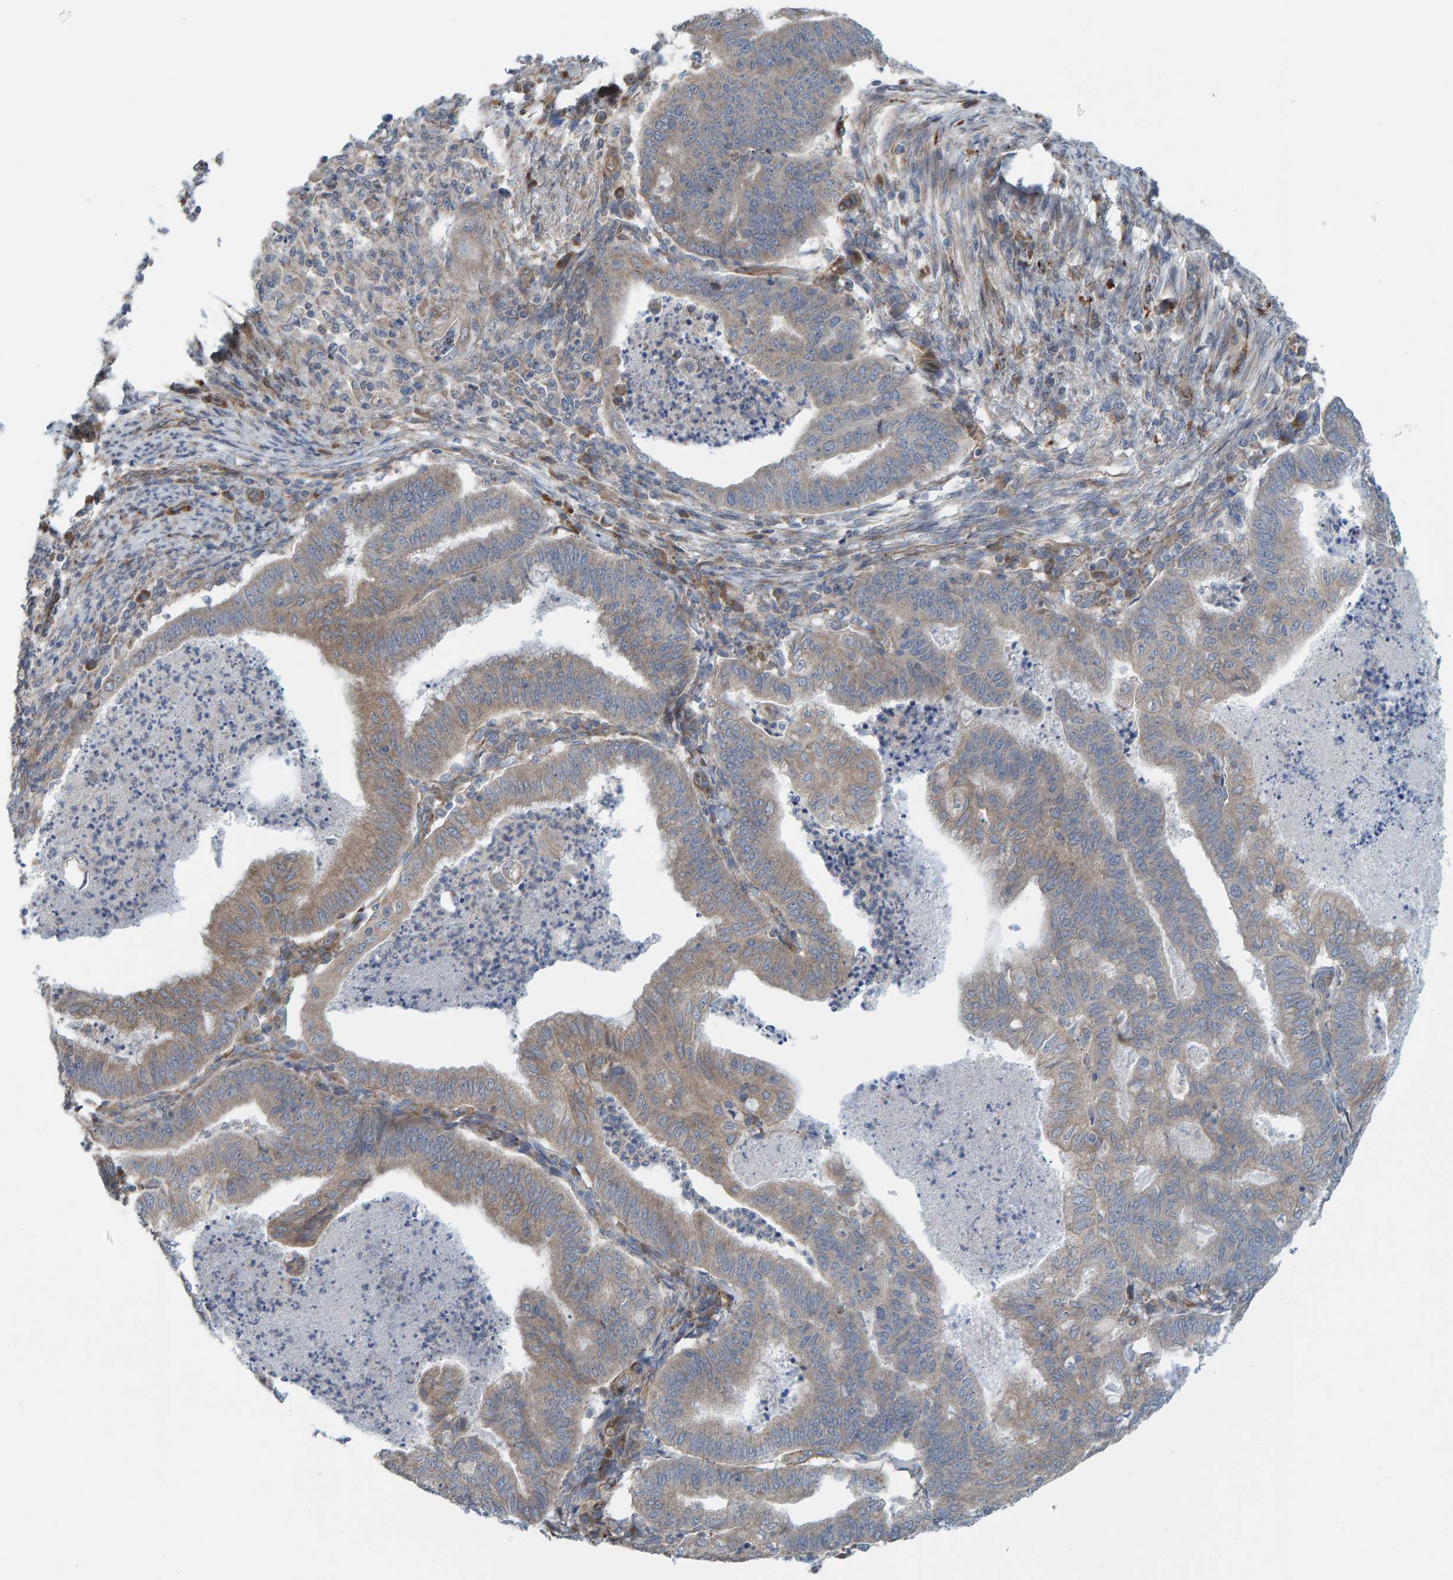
{"staining": {"intensity": "weak", "quantity": "25%-75%", "location": "cytoplasmic/membranous"}, "tissue": "endometrial cancer", "cell_type": "Tumor cells", "image_type": "cancer", "snomed": [{"axis": "morphology", "description": "Polyp, NOS"}, {"axis": "morphology", "description": "Adenocarcinoma, NOS"}, {"axis": "morphology", "description": "Adenoma, NOS"}, {"axis": "topography", "description": "Endometrium"}], "caption": "This is an image of immunohistochemistry (IHC) staining of endometrial cancer (adenocarcinoma), which shows weak staining in the cytoplasmic/membranous of tumor cells.", "gene": "CDK5RAP3", "patient": {"sex": "female", "age": 79}}